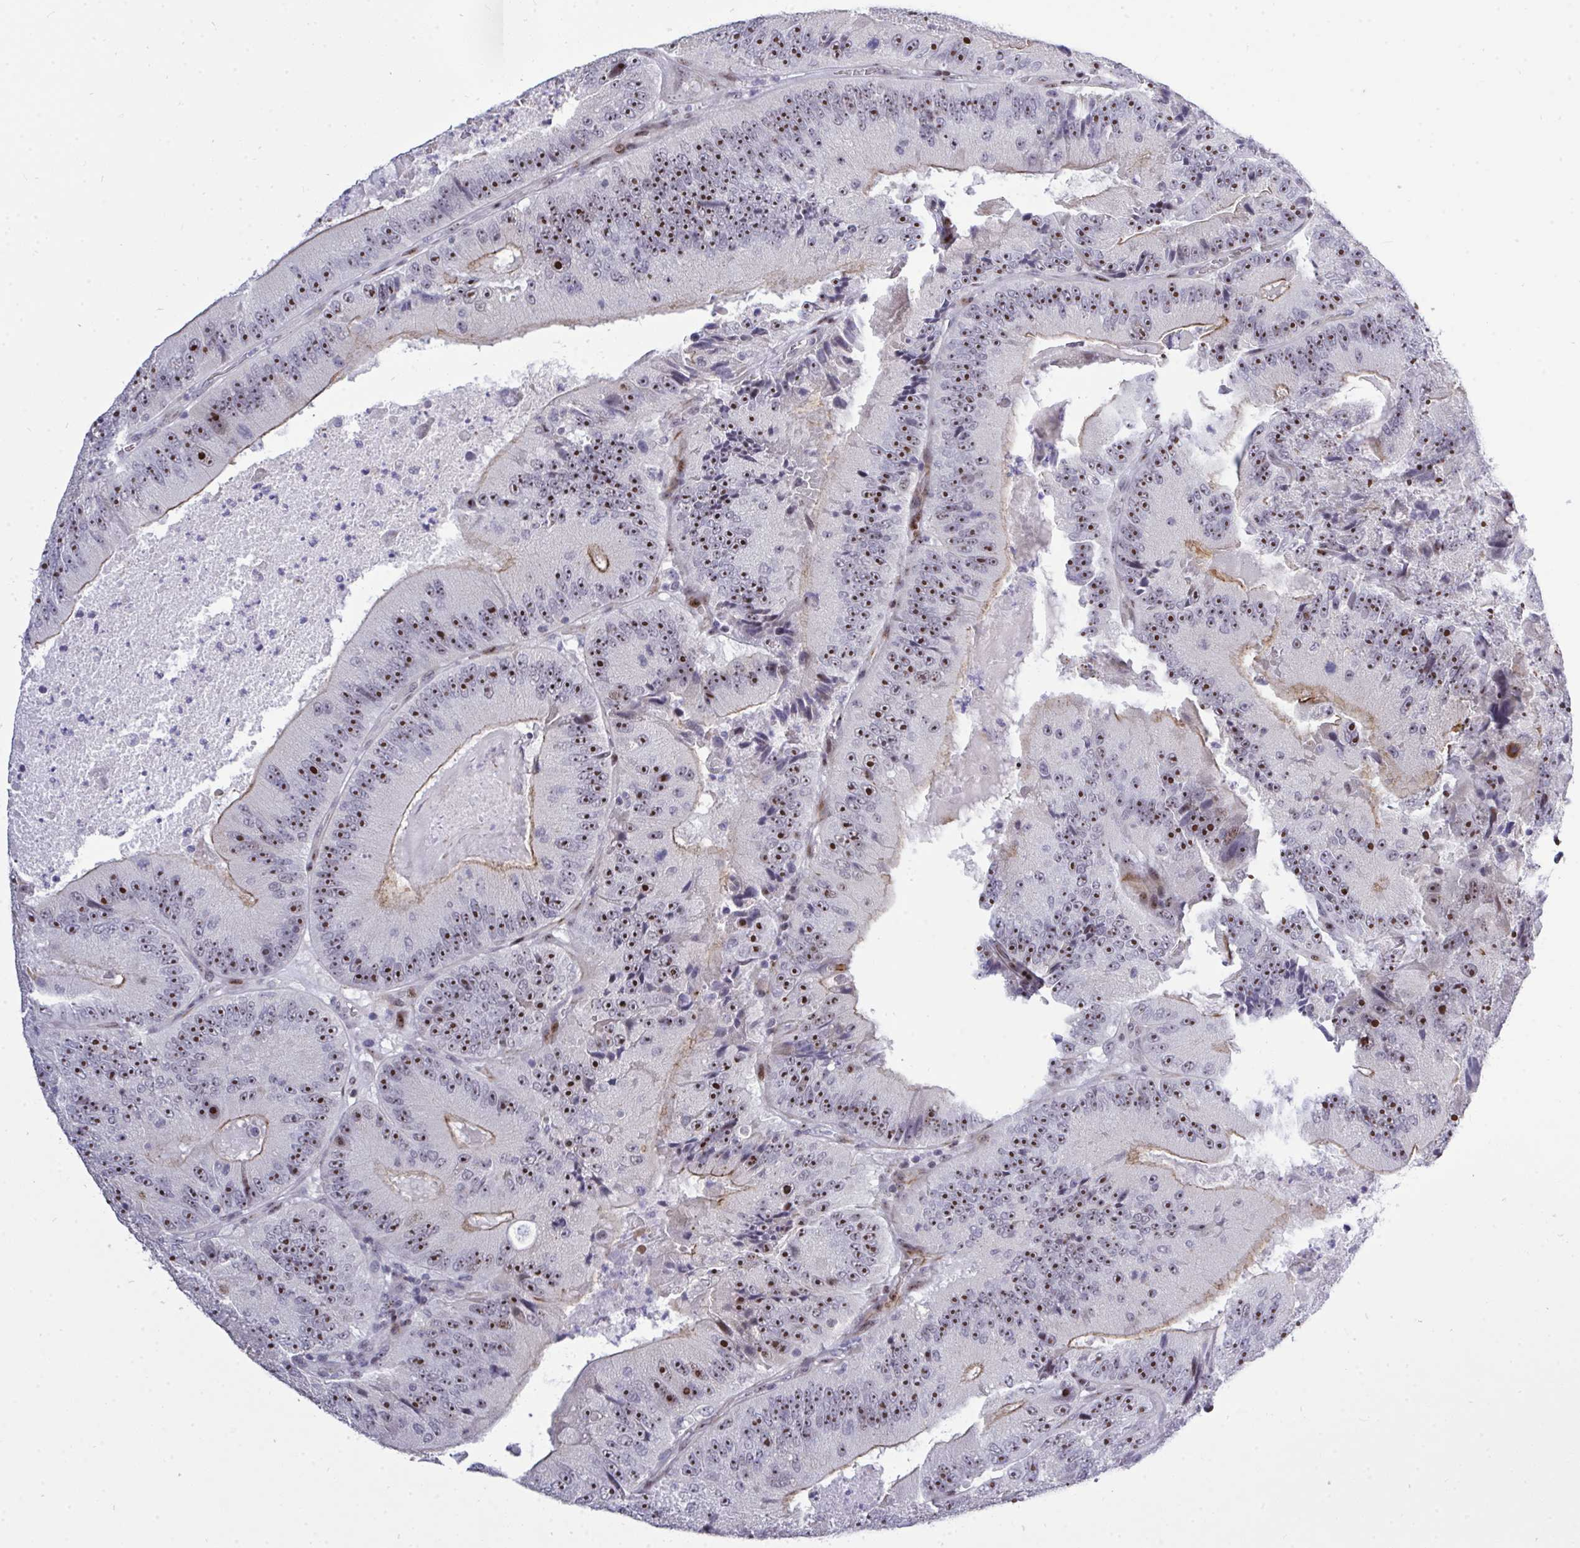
{"staining": {"intensity": "strong", "quantity": ">75%", "location": "nuclear"}, "tissue": "colorectal cancer", "cell_type": "Tumor cells", "image_type": "cancer", "snomed": [{"axis": "morphology", "description": "Adenocarcinoma, NOS"}, {"axis": "topography", "description": "Colon"}], "caption": "IHC (DAB) staining of colorectal cancer (adenocarcinoma) shows strong nuclear protein staining in approximately >75% of tumor cells.", "gene": "PLPPR3", "patient": {"sex": "female", "age": 86}}